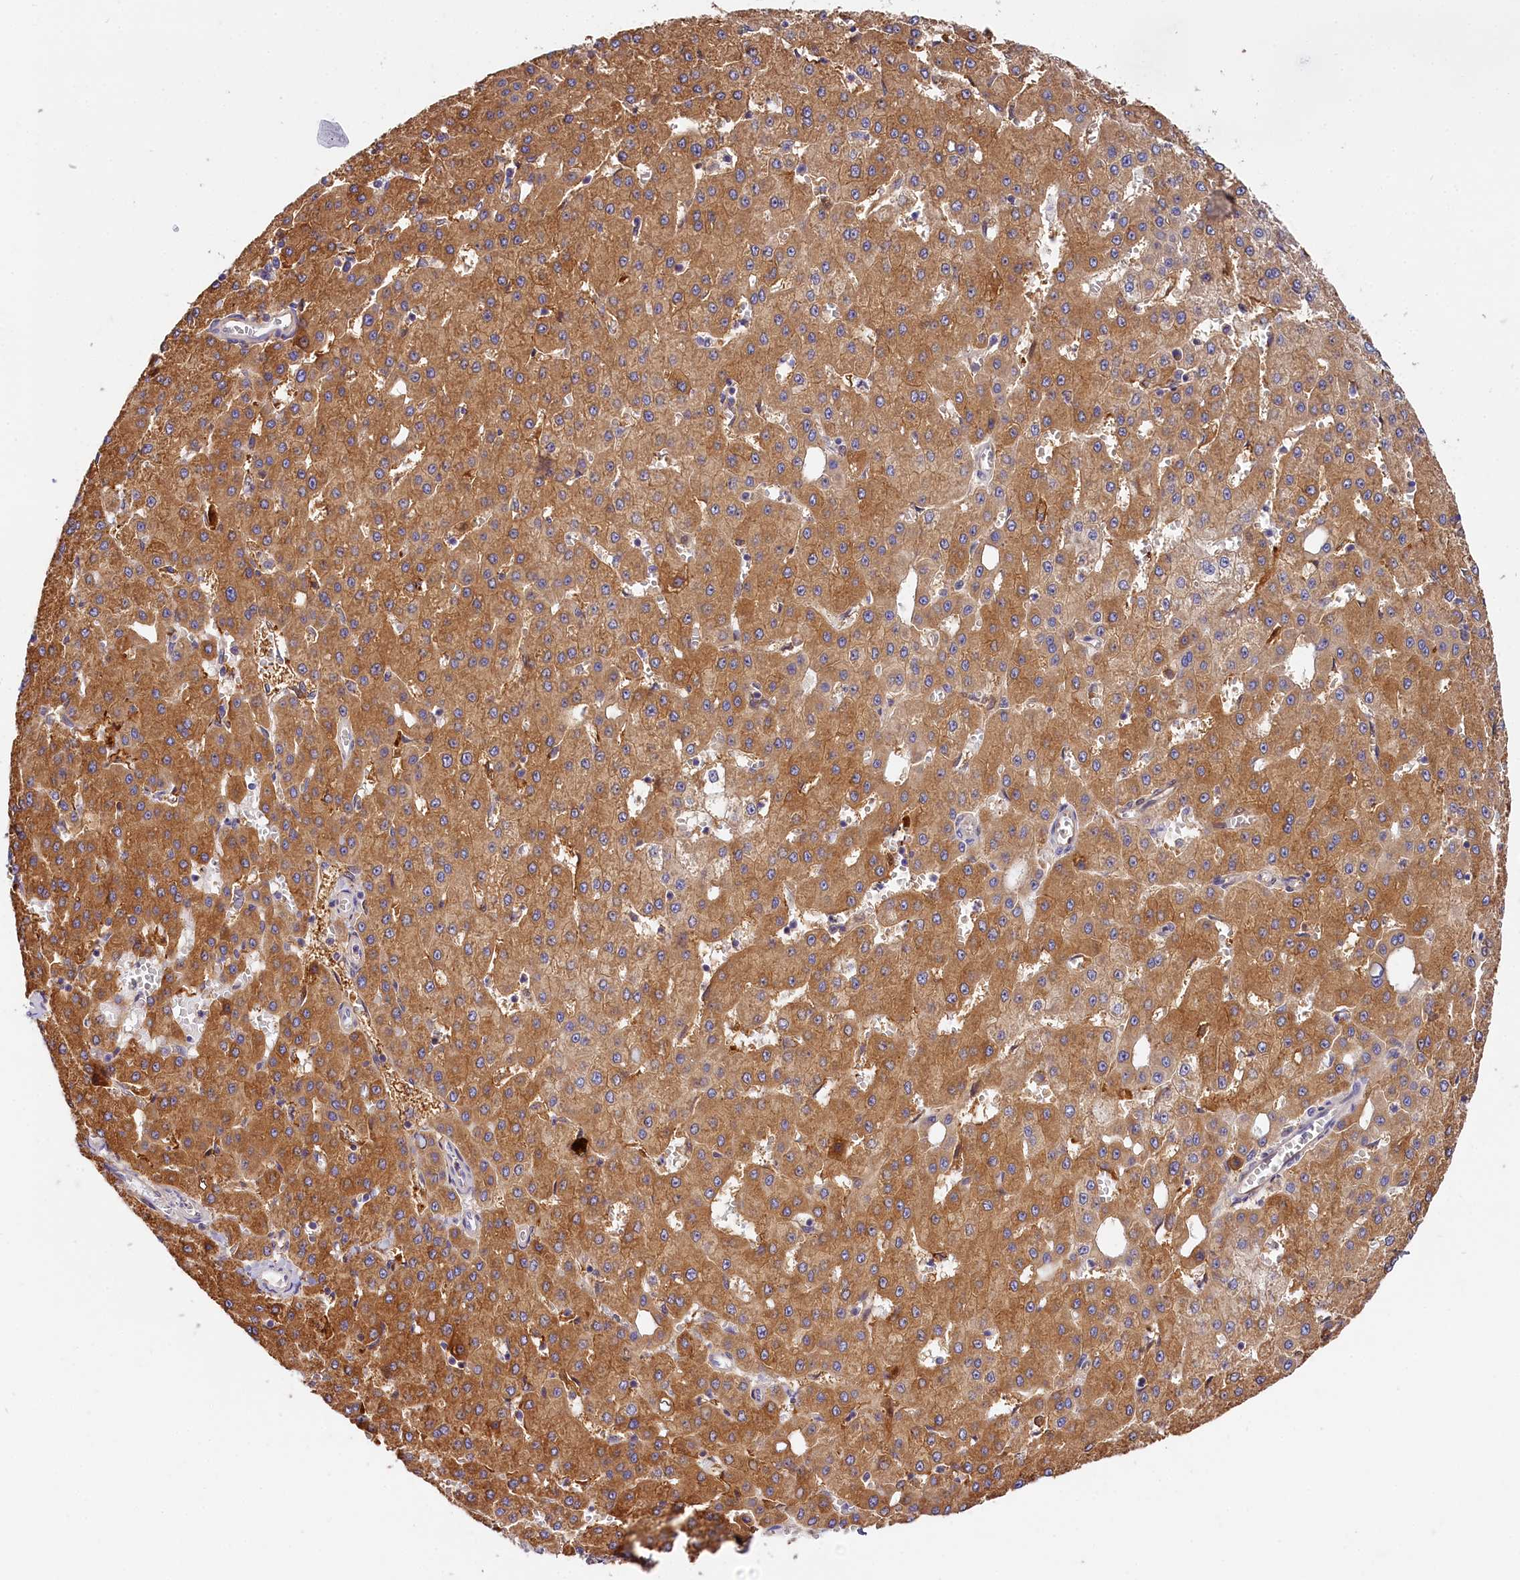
{"staining": {"intensity": "moderate", "quantity": ">75%", "location": "cytoplasmic/membranous"}, "tissue": "liver cancer", "cell_type": "Tumor cells", "image_type": "cancer", "snomed": [{"axis": "morphology", "description": "Carcinoma, Hepatocellular, NOS"}, {"axis": "topography", "description": "Liver"}], "caption": "Protein expression analysis of liver cancer demonstrates moderate cytoplasmic/membranous expression in approximately >75% of tumor cells.", "gene": "KATNB1", "patient": {"sex": "male", "age": 47}}